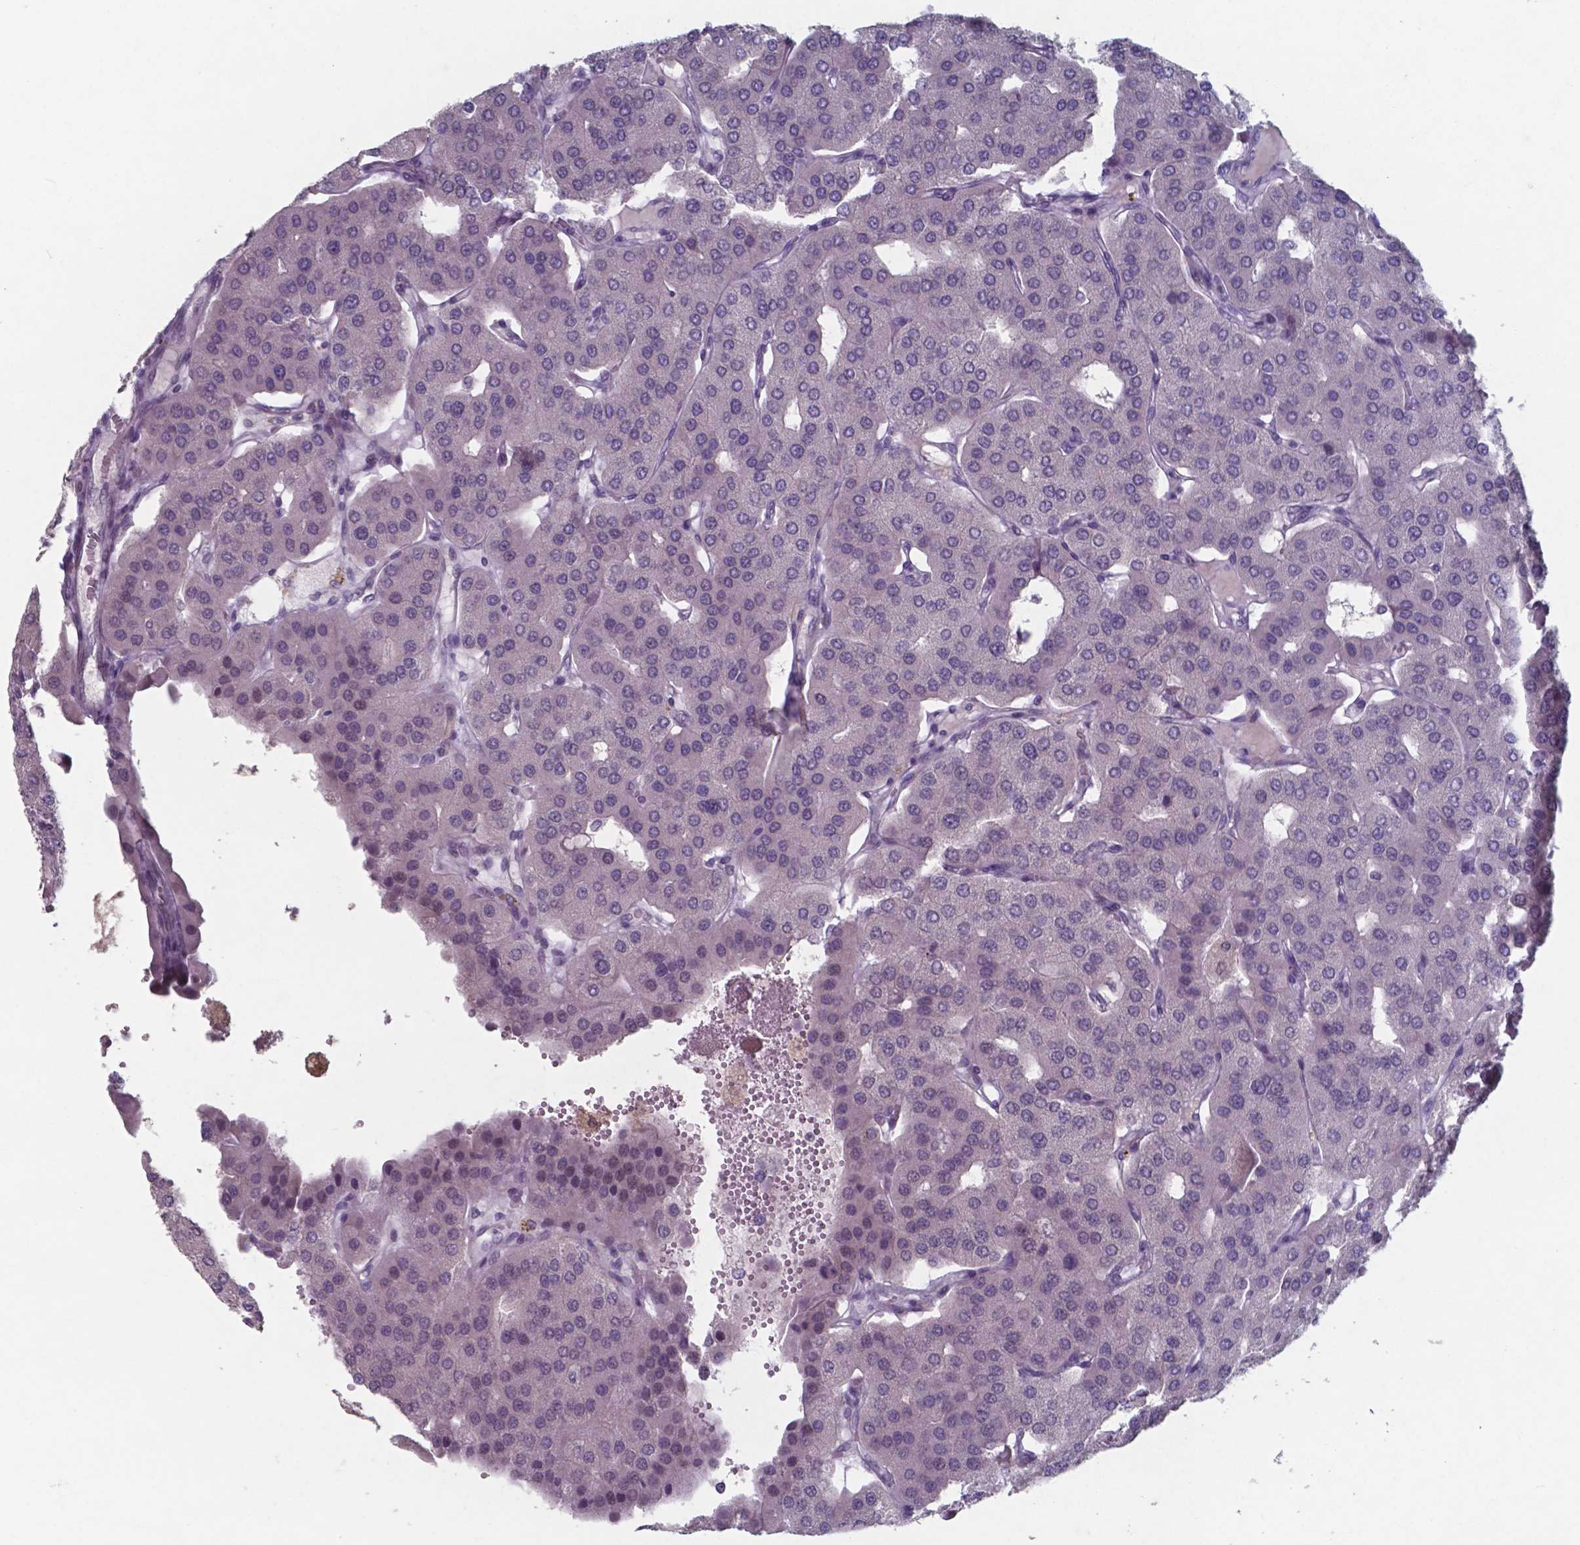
{"staining": {"intensity": "negative", "quantity": "none", "location": "none"}, "tissue": "parathyroid gland", "cell_type": "Glandular cells", "image_type": "normal", "snomed": [{"axis": "morphology", "description": "Normal tissue, NOS"}, {"axis": "morphology", "description": "Adenoma, NOS"}, {"axis": "topography", "description": "Parathyroid gland"}], "caption": "An immunohistochemistry micrograph of benign parathyroid gland is shown. There is no staining in glandular cells of parathyroid gland. (Brightfield microscopy of DAB (3,3'-diaminobenzidine) immunohistochemistry at high magnification).", "gene": "TDP2", "patient": {"sex": "female", "age": 86}}